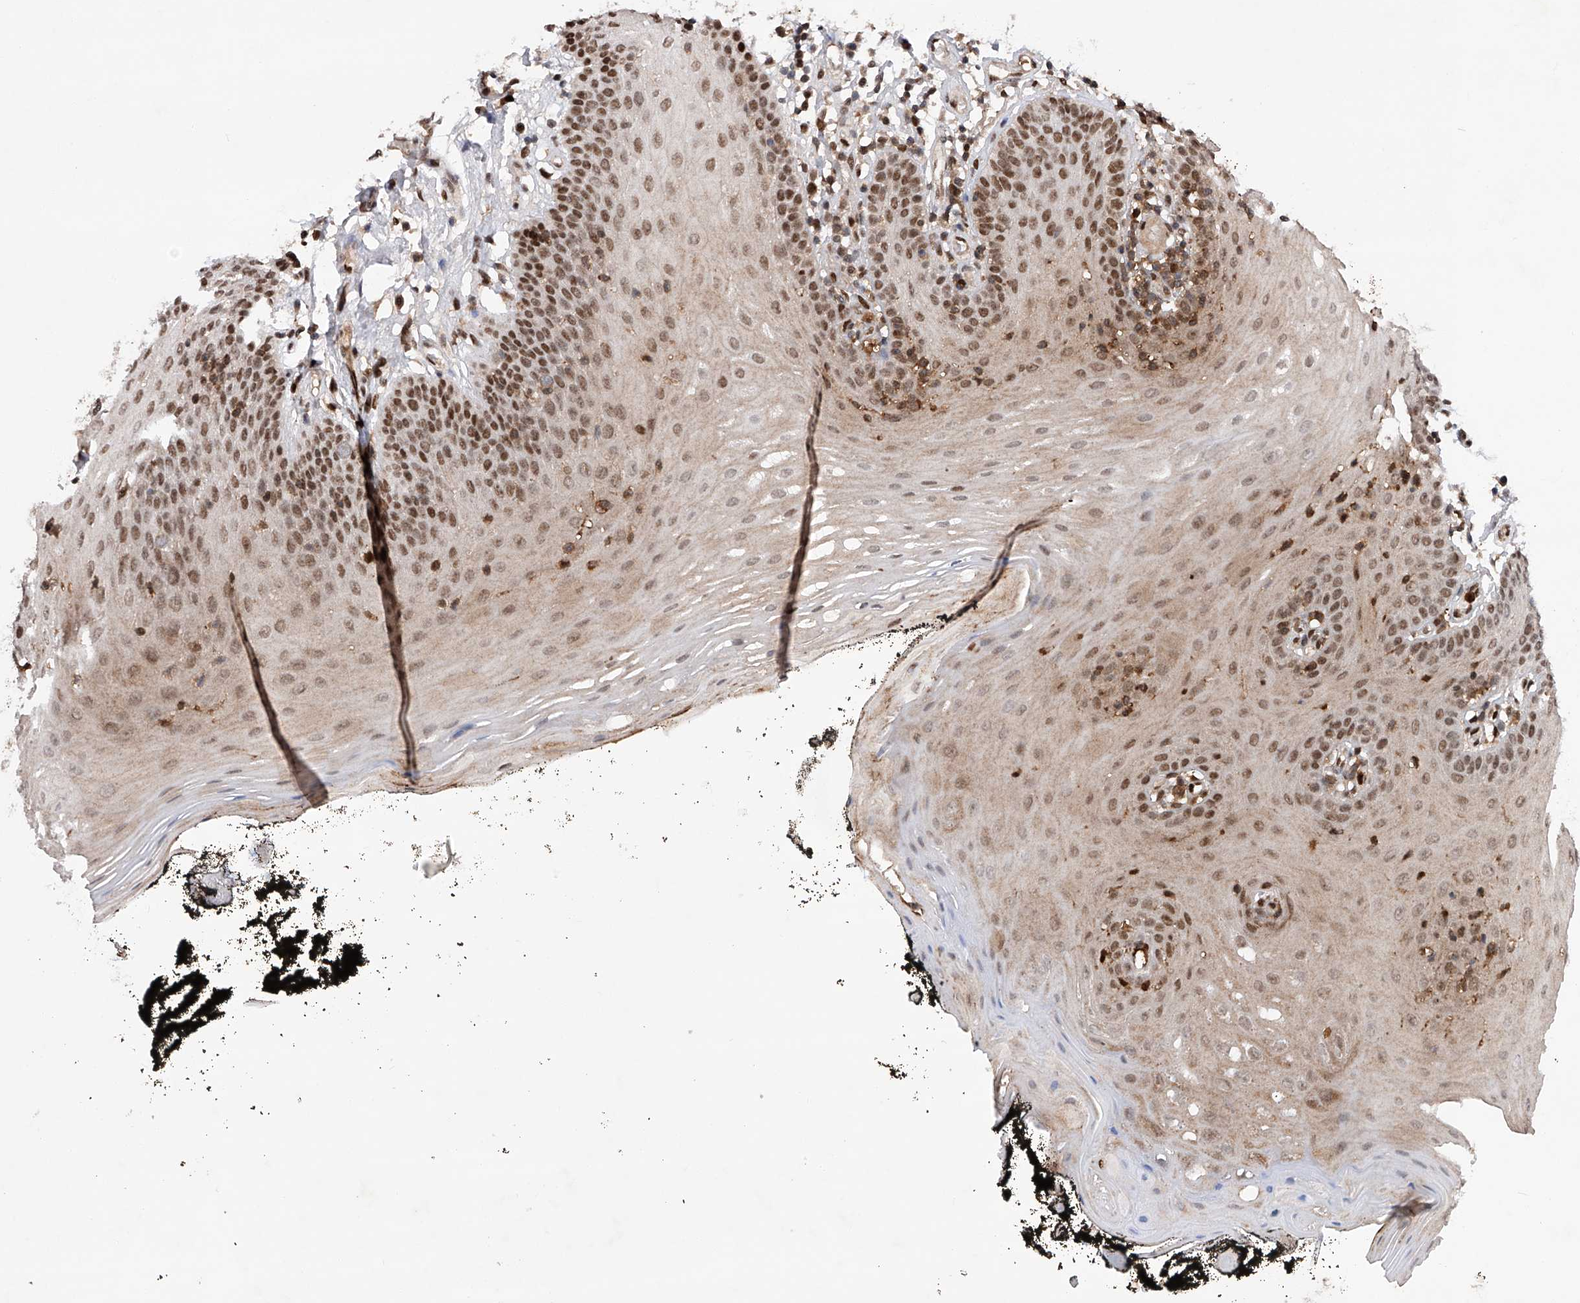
{"staining": {"intensity": "moderate", "quantity": ">75%", "location": "nuclear"}, "tissue": "oral mucosa", "cell_type": "Squamous epithelial cells", "image_type": "normal", "snomed": [{"axis": "morphology", "description": "Normal tissue, NOS"}, {"axis": "topography", "description": "Oral tissue"}], "caption": "Protein analysis of benign oral mucosa displays moderate nuclear expression in approximately >75% of squamous epithelial cells.", "gene": "ZNF280D", "patient": {"sex": "male", "age": 74}}